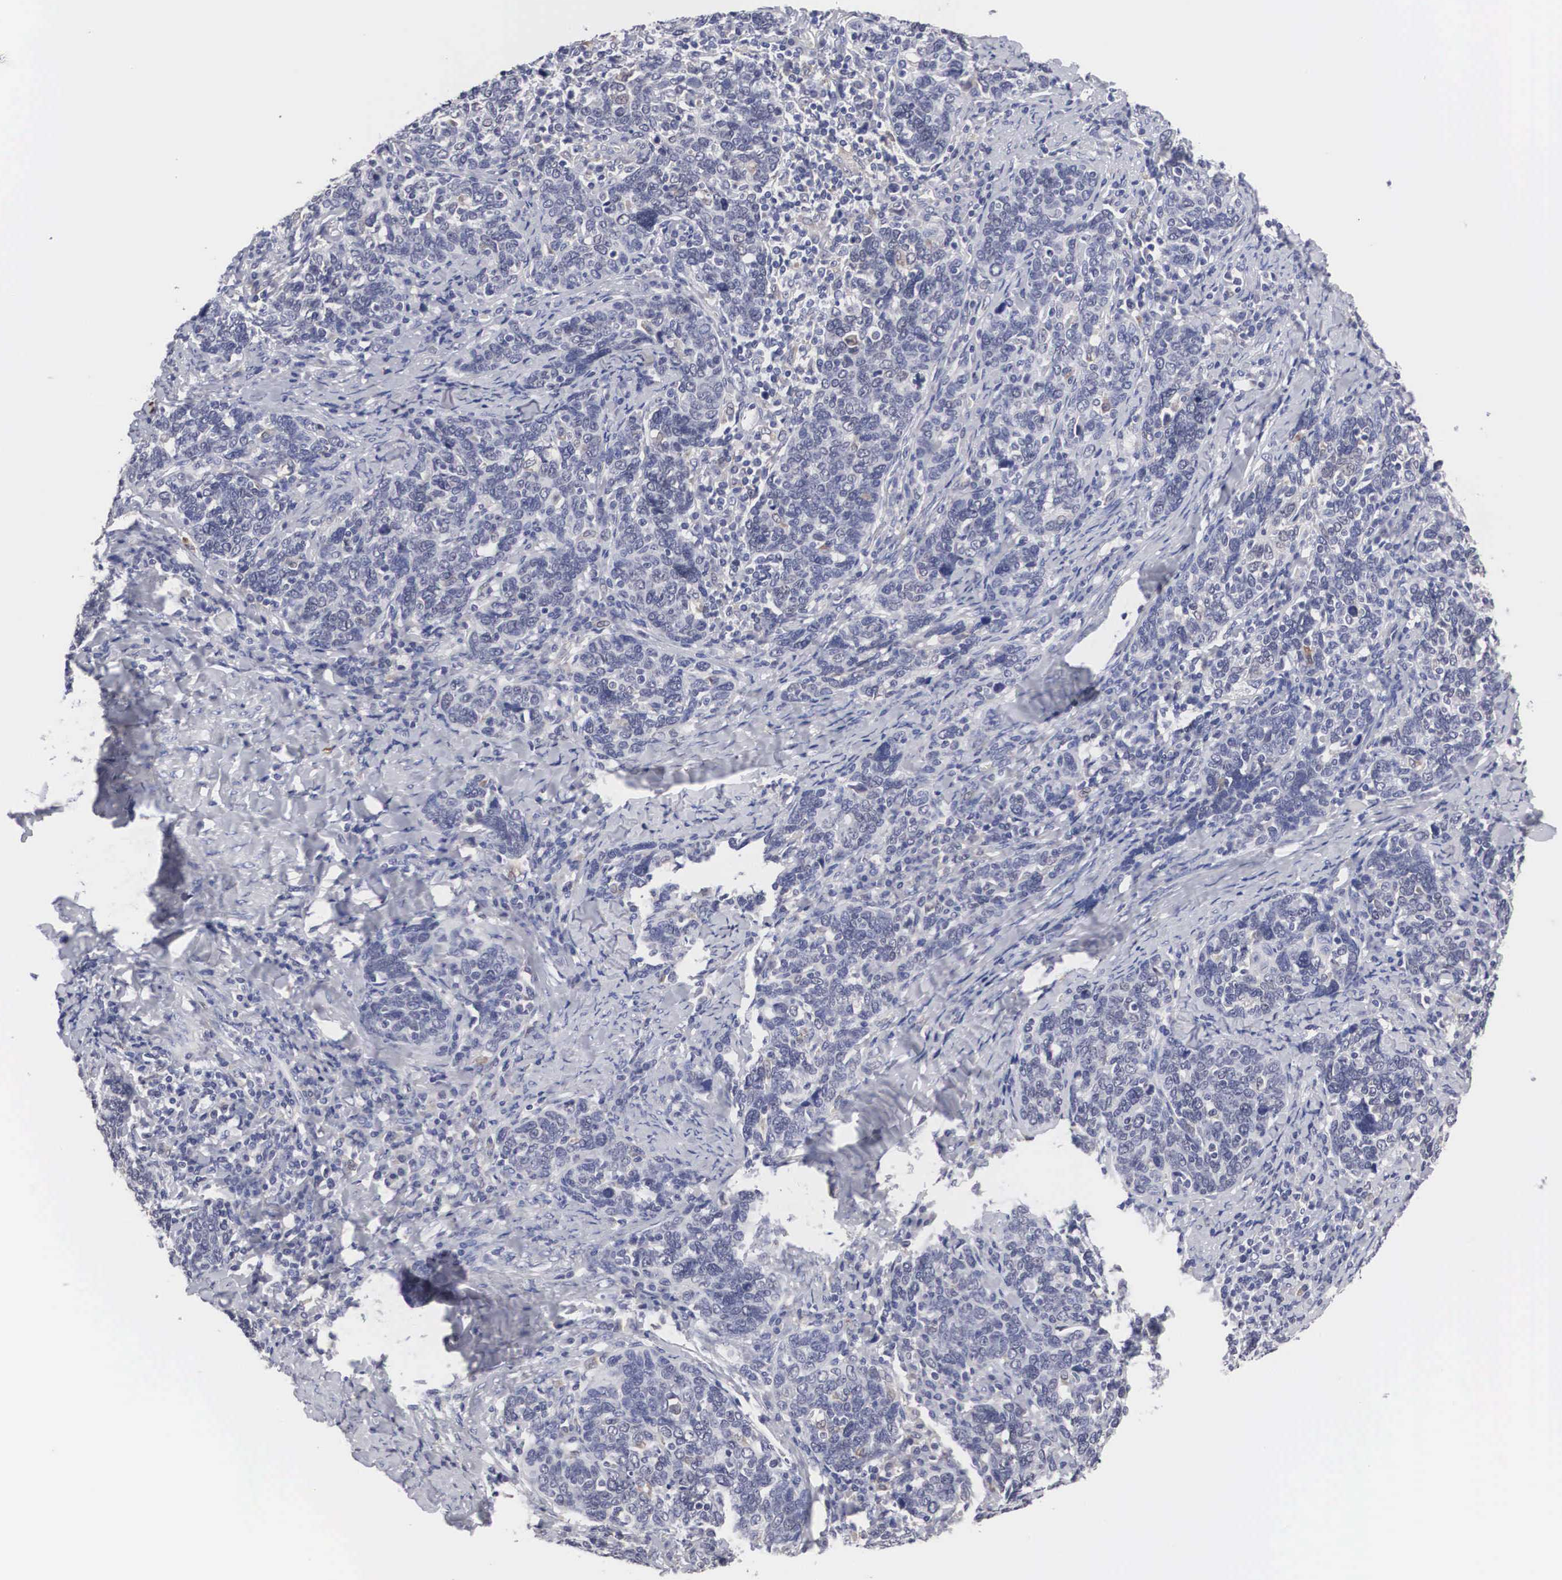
{"staining": {"intensity": "negative", "quantity": "none", "location": "none"}, "tissue": "cervical cancer", "cell_type": "Tumor cells", "image_type": "cancer", "snomed": [{"axis": "morphology", "description": "Squamous cell carcinoma, NOS"}, {"axis": "topography", "description": "Cervix"}], "caption": "Tumor cells show no significant protein staining in cervical cancer (squamous cell carcinoma).", "gene": "HMOX1", "patient": {"sex": "female", "age": 41}}